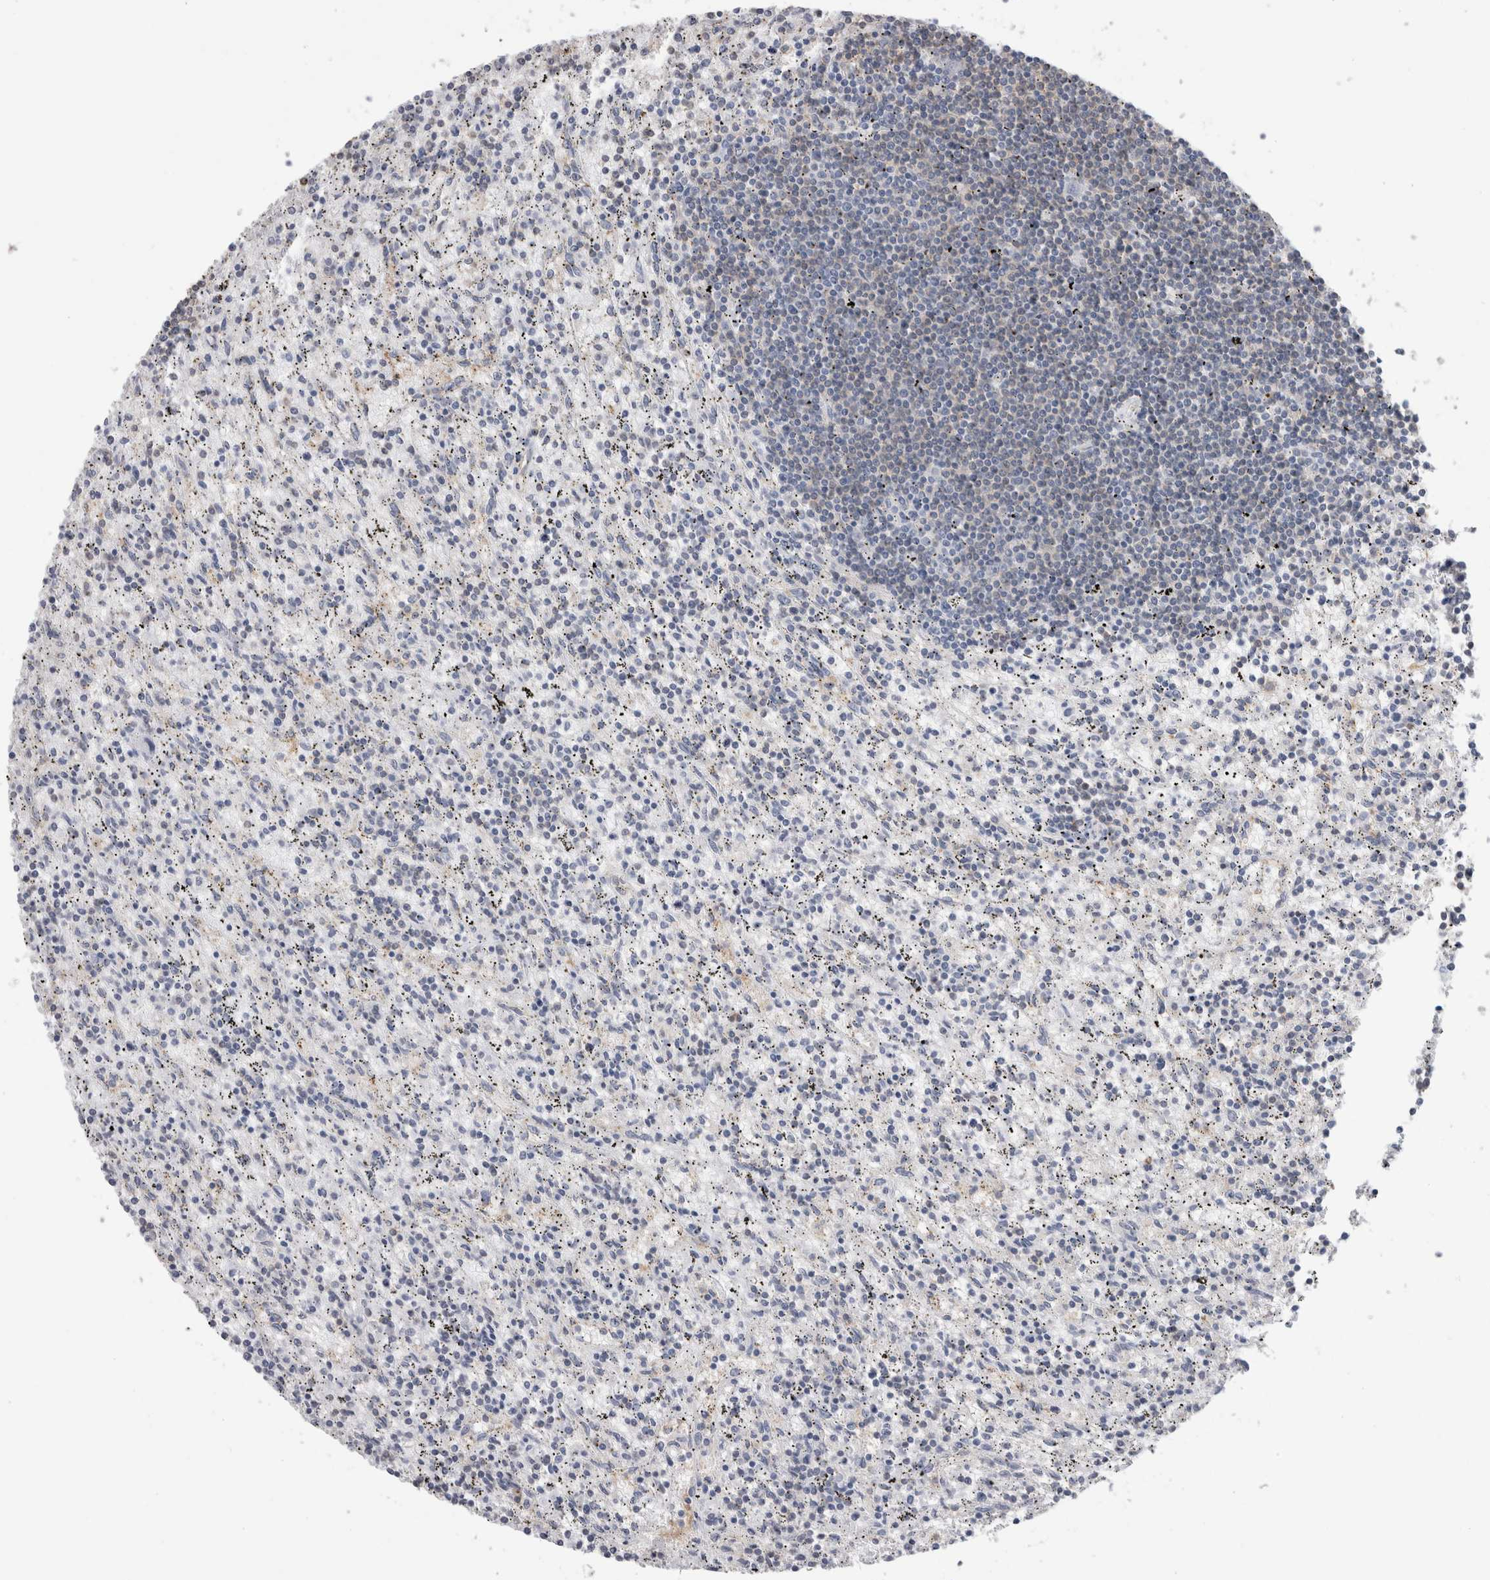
{"staining": {"intensity": "negative", "quantity": "none", "location": "none"}, "tissue": "lymphoma", "cell_type": "Tumor cells", "image_type": "cancer", "snomed": [{"axis": "morphology", "description": "Malignant lymphoma, non-Hodgkin's type, Low grade"}, {"axis": "topography", "description": "Spleen"}], "caption": "Immunohistochemistry of human low-grade malignant lymphoma, non-Hodgkin's type shows no staining in tumor cells. The staining was performed using DAB to visualize the protein expression in brown, while the nuclei were stained in blue with hematoxylin (Magnification: 20x).", "gene": "SCRN1", "patient": {"sex": "male", "age": 76}}